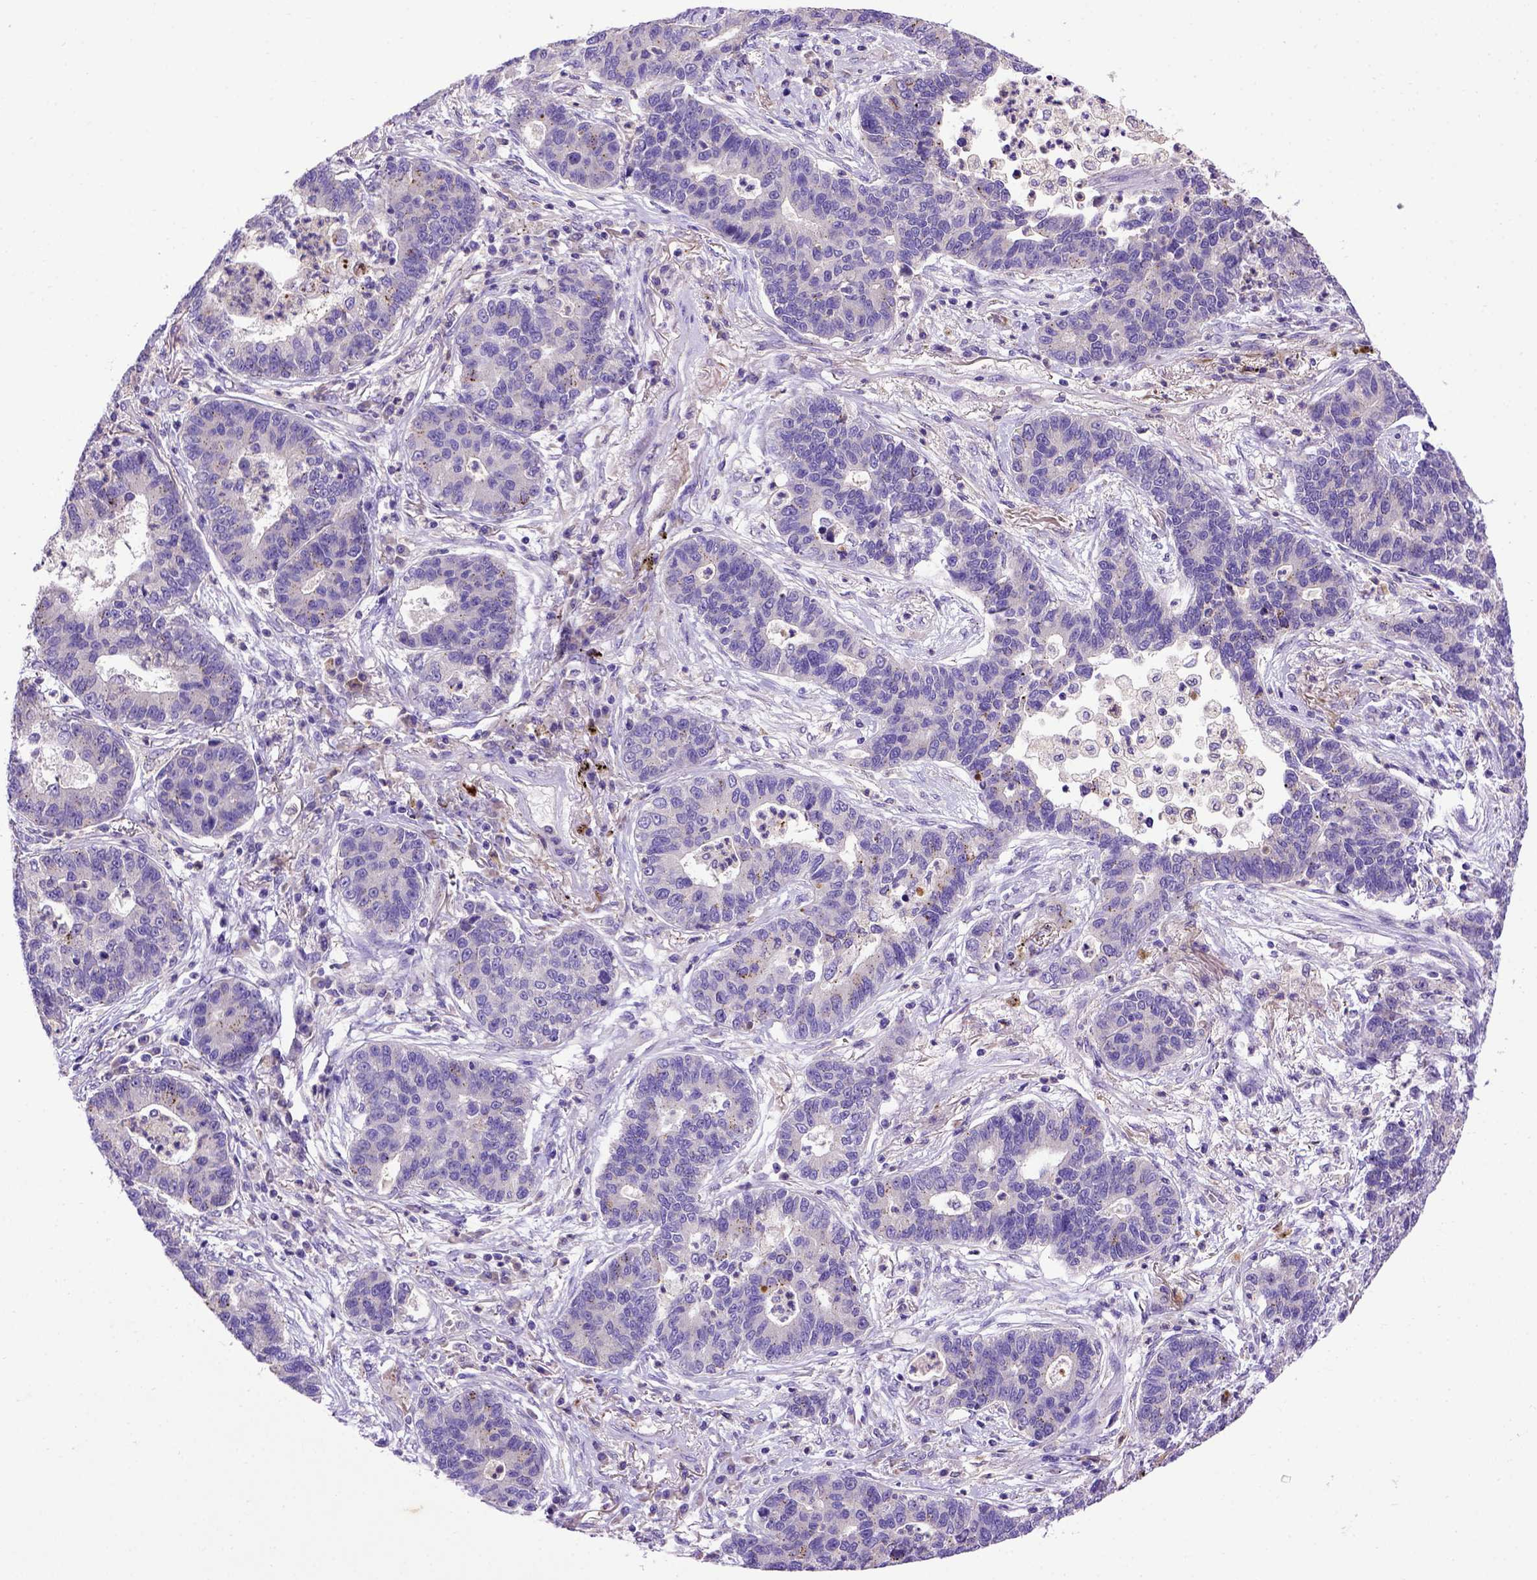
{"staining": {"intensity": "negative", "quantity": "none", "location": "none"}, "tissue": "lung cancer", "cell_type": "Tumor cells", "image_type": "cancer", "snomed": [{"axis": "morphology", "description": "Adenocarcinoma, NOS"}, {"axis": "topography", "description": "Lung"}], "caption": "Immunohistochemistry of human adenocarcinoma (lung) displays no expression in tumor cells.", "gene": "ADAM12", "patient": {"sex": "female", "age": 57}}